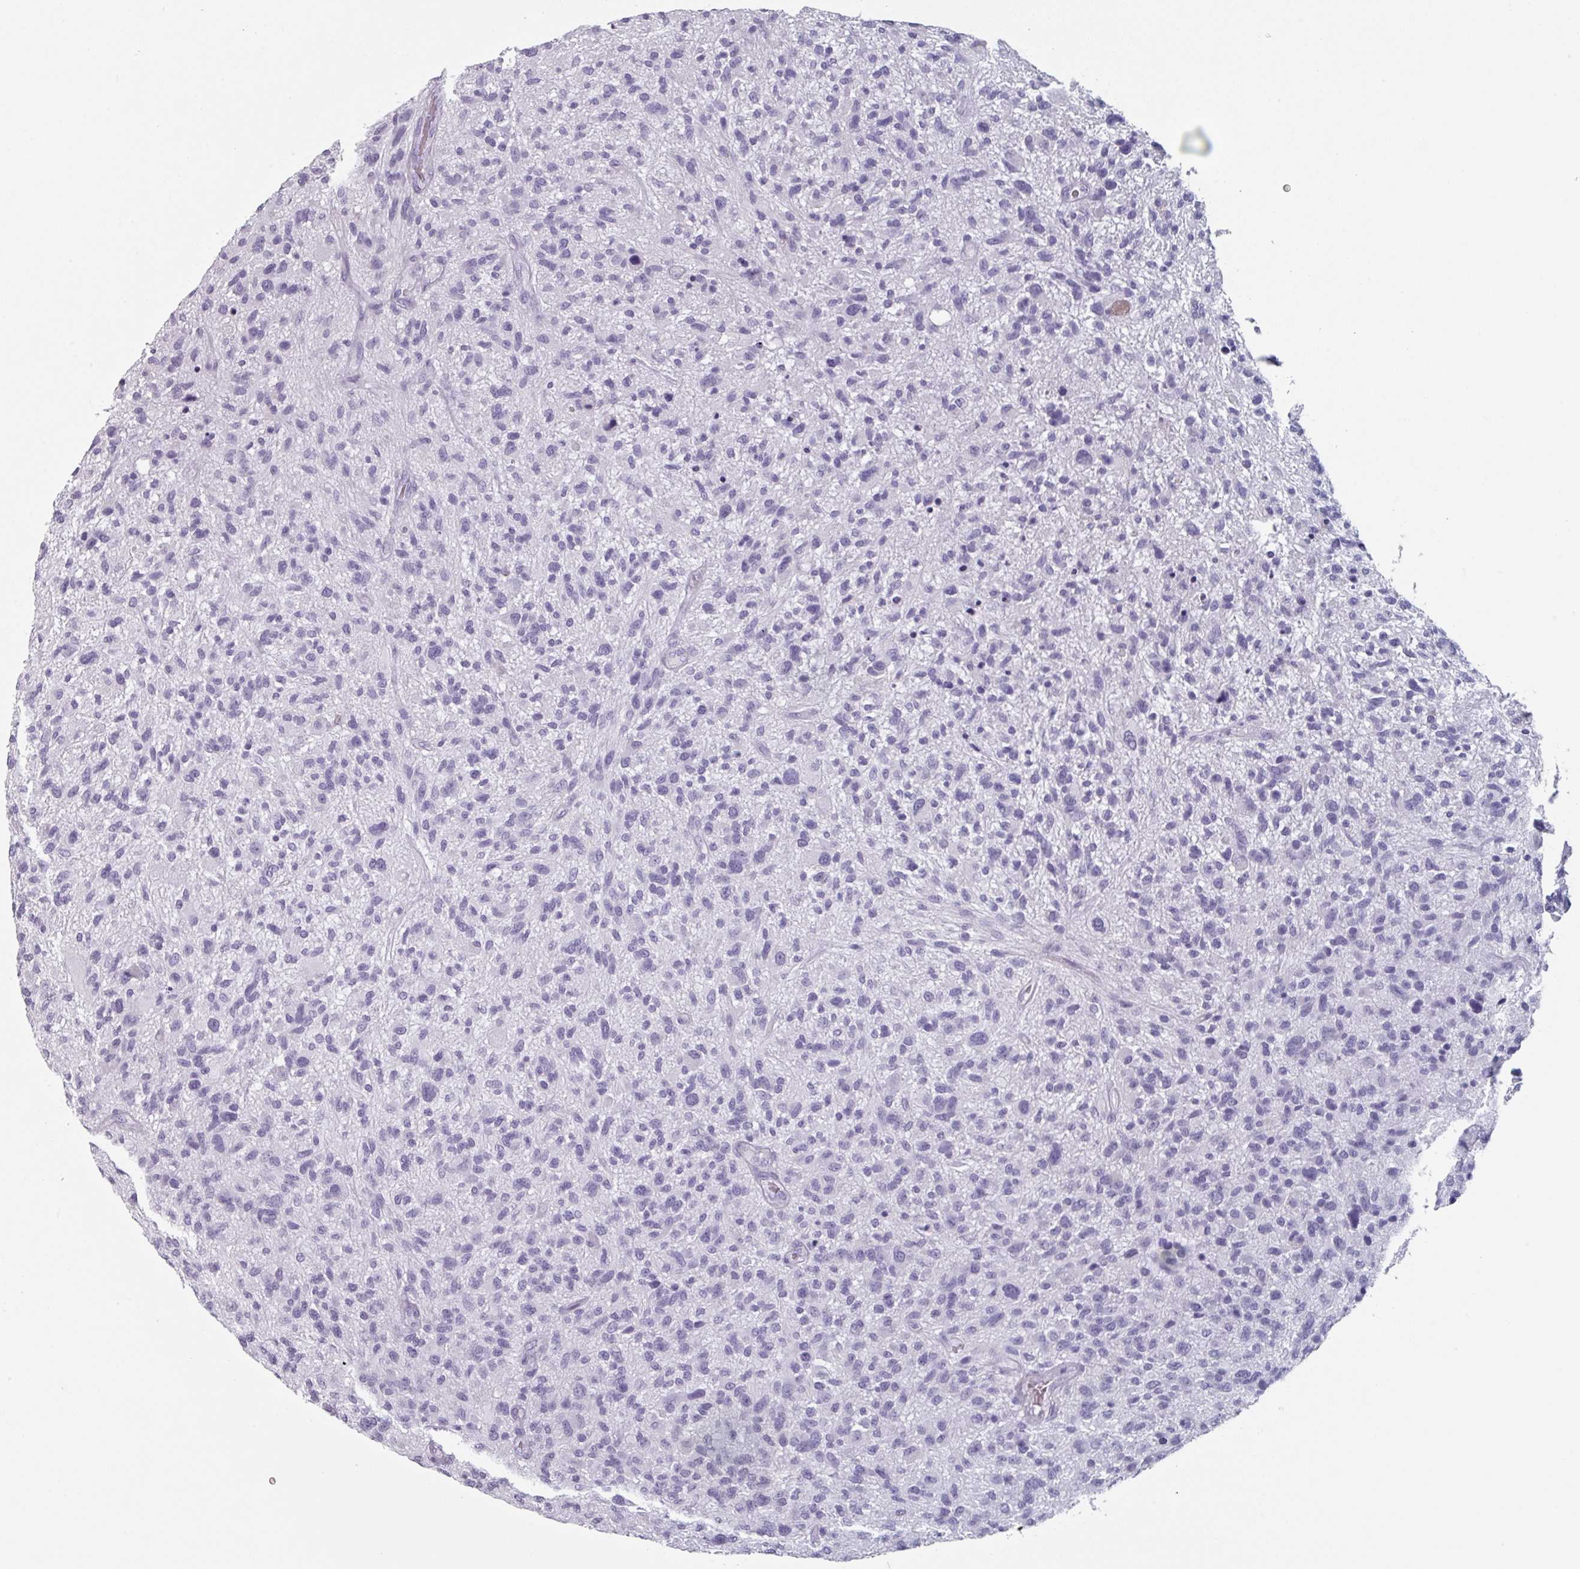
{"staining": {"intensity": "negative", "quantity": "none", "location": "none"}, "tissue": "glioma", "cell_type": "Tumor cells", "image_type": "cancer", "snomed": [{"axis": "morphology", "description": "Glioma, malignant, High grade"}, {"axis": "topography", "description": "Brain"}], "caption": "This histopathology image is of glioma stained with immunohistochemistry to label a protein in brown with the nuclei are counter-stained blue. There is no staining in tumor cells. (IHC, brightfield microscopy, high magnification).", "gene": "SLC35G2", "patient": {"sex": "male", "age": 47}}